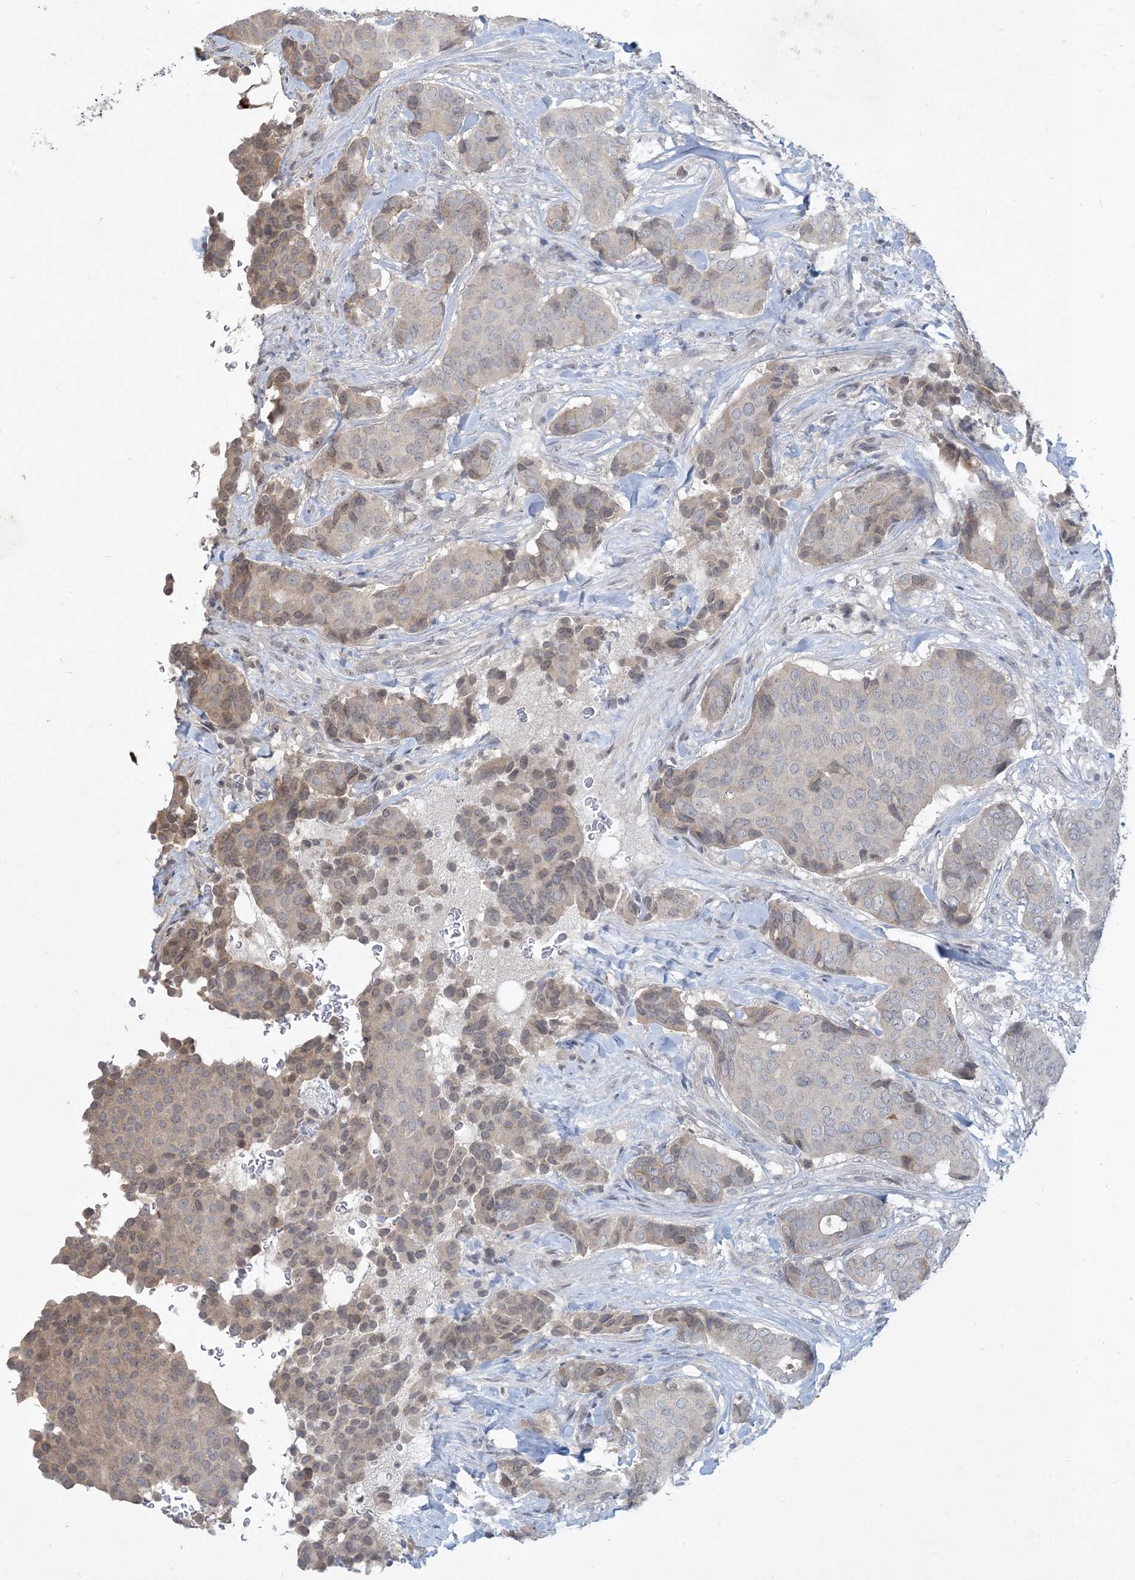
{"staining": {"intensity": "weak", "quantity": "25%-75%", "location": "cytoplasmic/membranous"}, "tissue": "breast cancer", "cell_type": "Tumor cells", "image_type": "cancer", "snomed": [{"axis": "morphology", "description": "Duct carcinoma"}, {"axis": "topography", "description": "Breast"}], "caption": "A photomicrograph showing weak cytoplasmic/membranous positivity in approximately 25%-75% of tumor cells in breast cancer (invasive ductal carcinoma), as visualized by brown immunohistochemical staining.", "gene": "CDS1", "patient": {"sex": "female", "age": 75}}